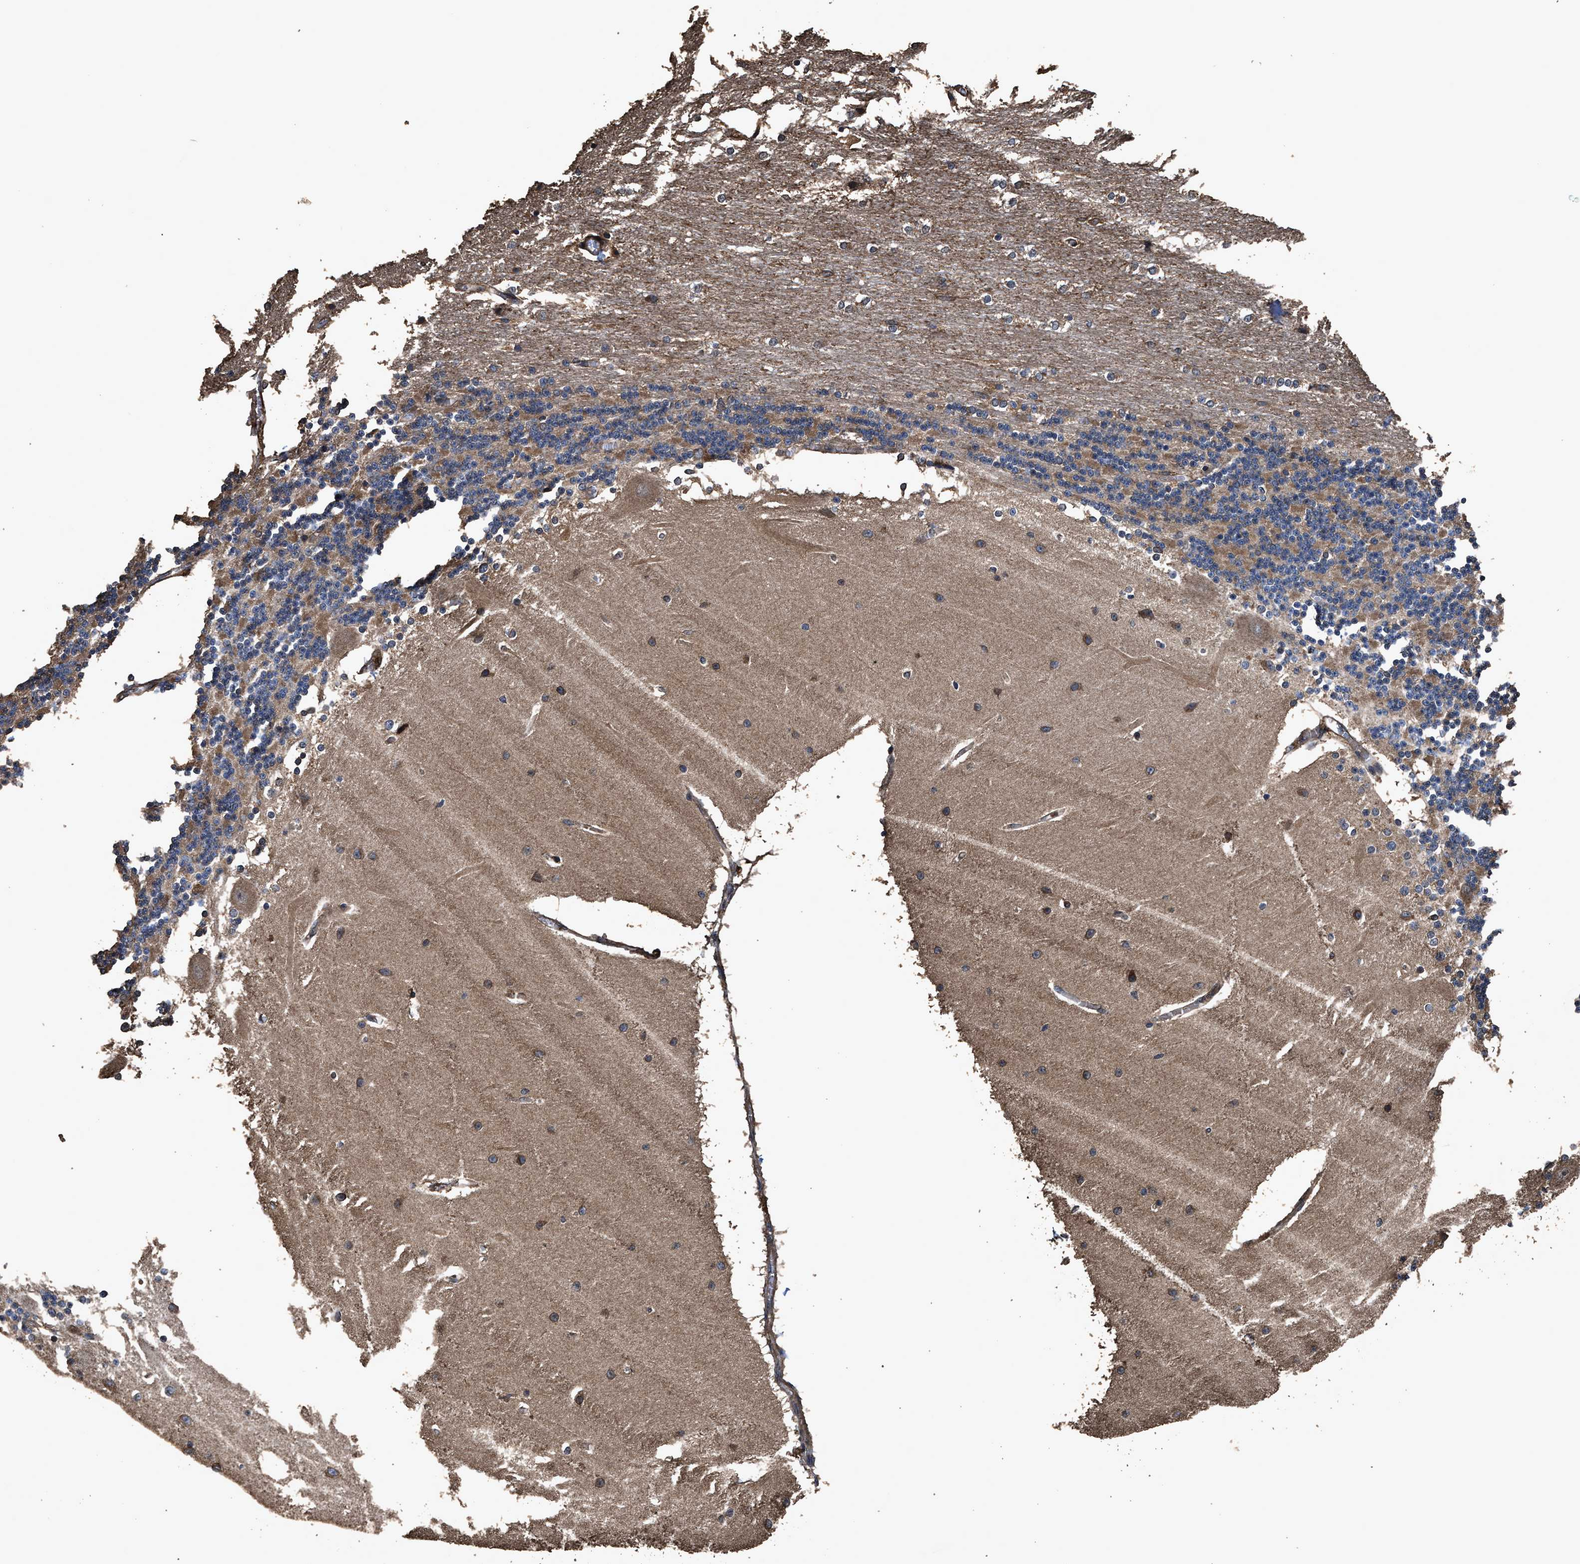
{"staining": {"intensity": "moderate", "quantity": ">75%", "location": "cytoplasmic/membranous"}, "tissue": "cerebellum", "cell_type": "Cells in granular layer", "image_type": "normal", "snomed": [{"axis": "morphology", "description": "Normal tissue, NOS"}, {"axis": "topography", "description": "Cerebellum"}], "caption": "Immunohistochemistry (IHC) photomicrograph of unremarkable cerebellum stained for a protein (brown), which demonstrates medium levels of moderate cytoplasmic/membranous expression in about >75% of cells in granular layer.", "gene": "ZMYND19", "patient": {"sex": "female", "age": 54}}